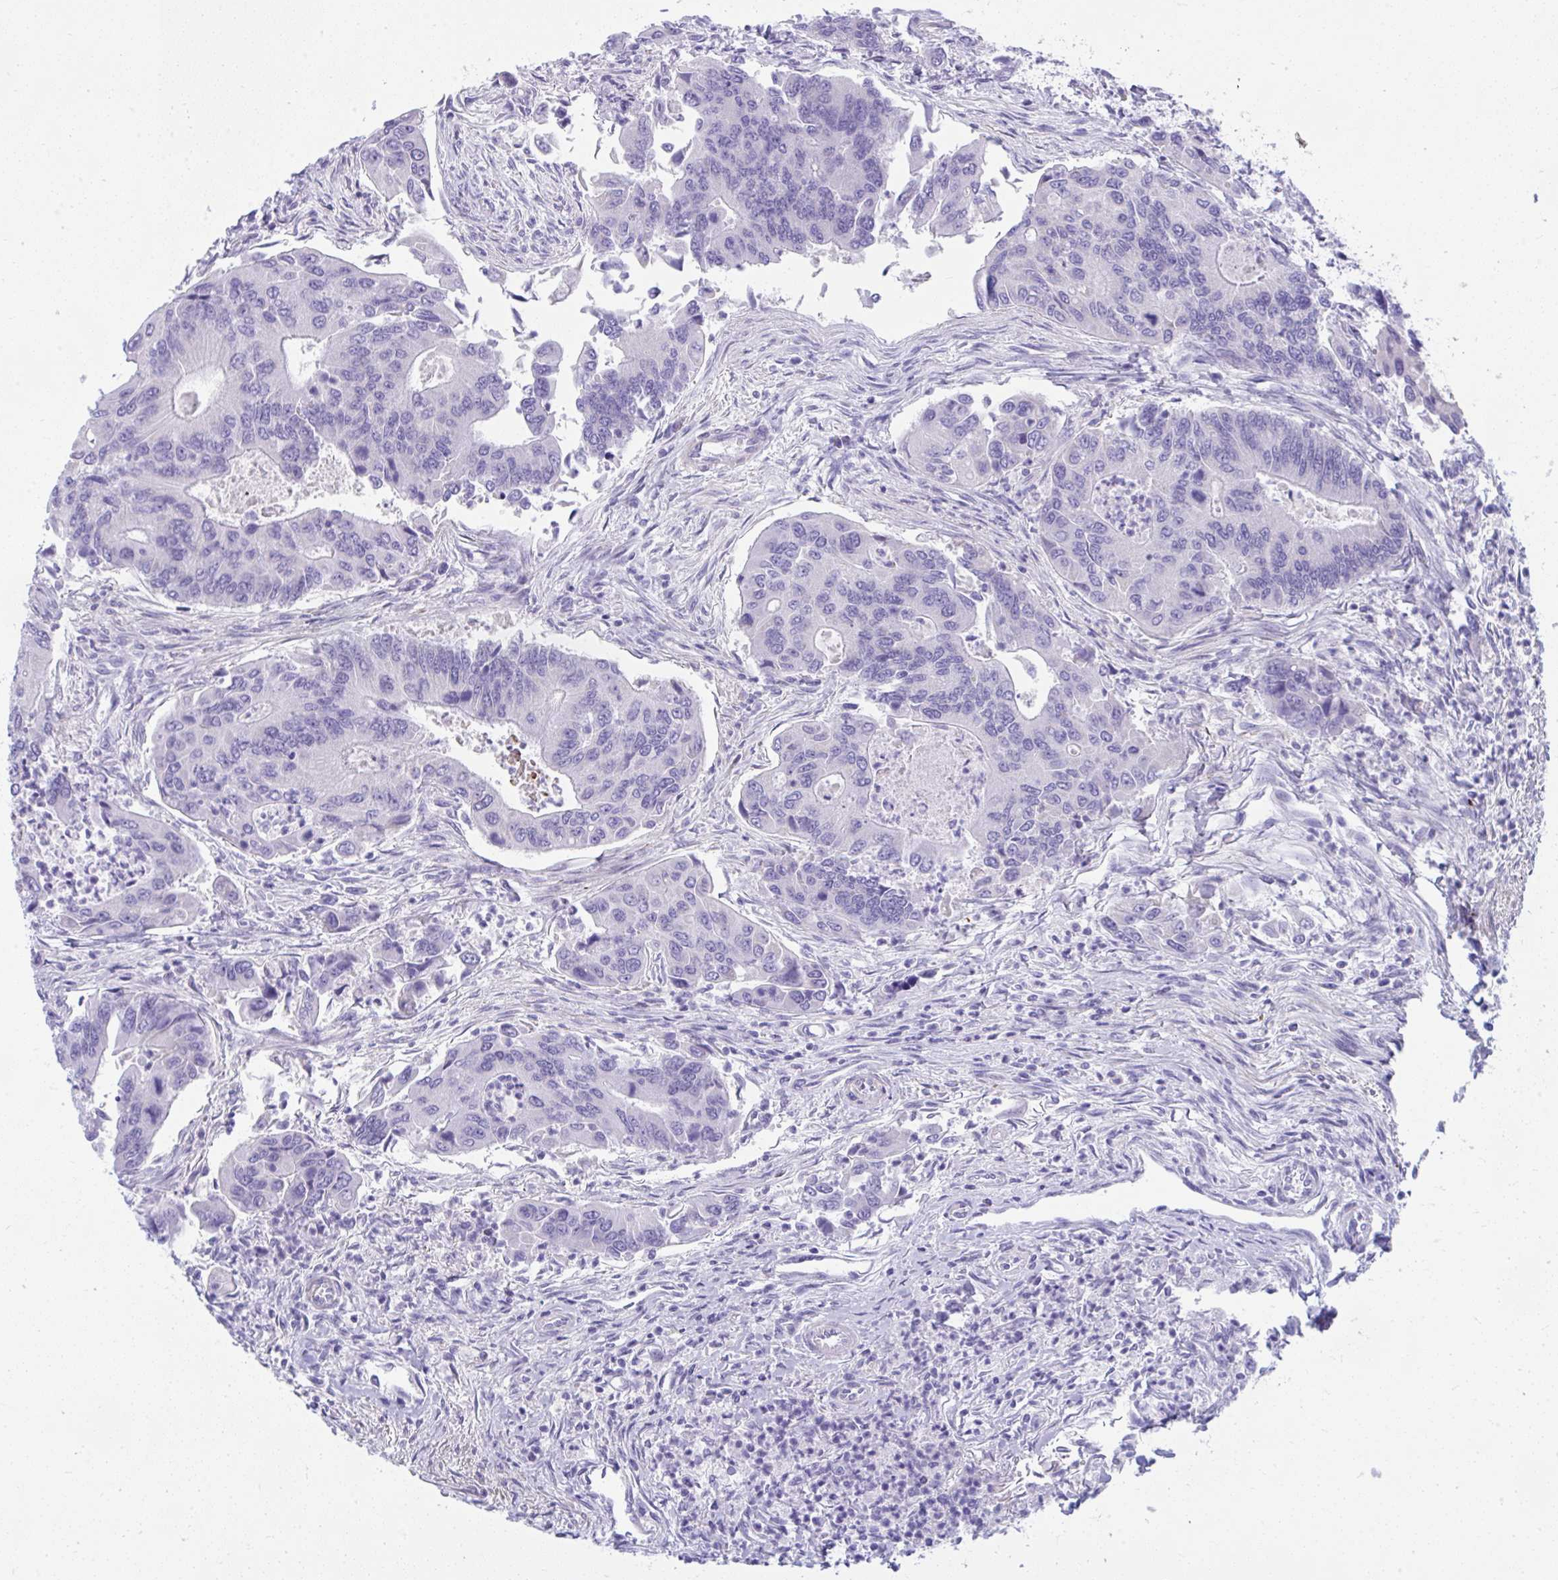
{"staining": {"intensity": "negative", "quantity": "none", "location": "none"}, "tissue": "colorectal cancer", "cell_type": "Tumor cells", "image_type": "cancer", "snomed": [{"axis": "morphology", "description": "Adenocarcinoma, NOS"}, {"axis": "topography", "description": "Colon"}], "caption": "This image is of colorectal adenocarcinoma stained with IHC to label a protein in brown with the nuclei are counter-stained blue. There is no positivity in tumor cells.", "gene": "ISL1", "patient": {"sex": "female", "age": 67}}